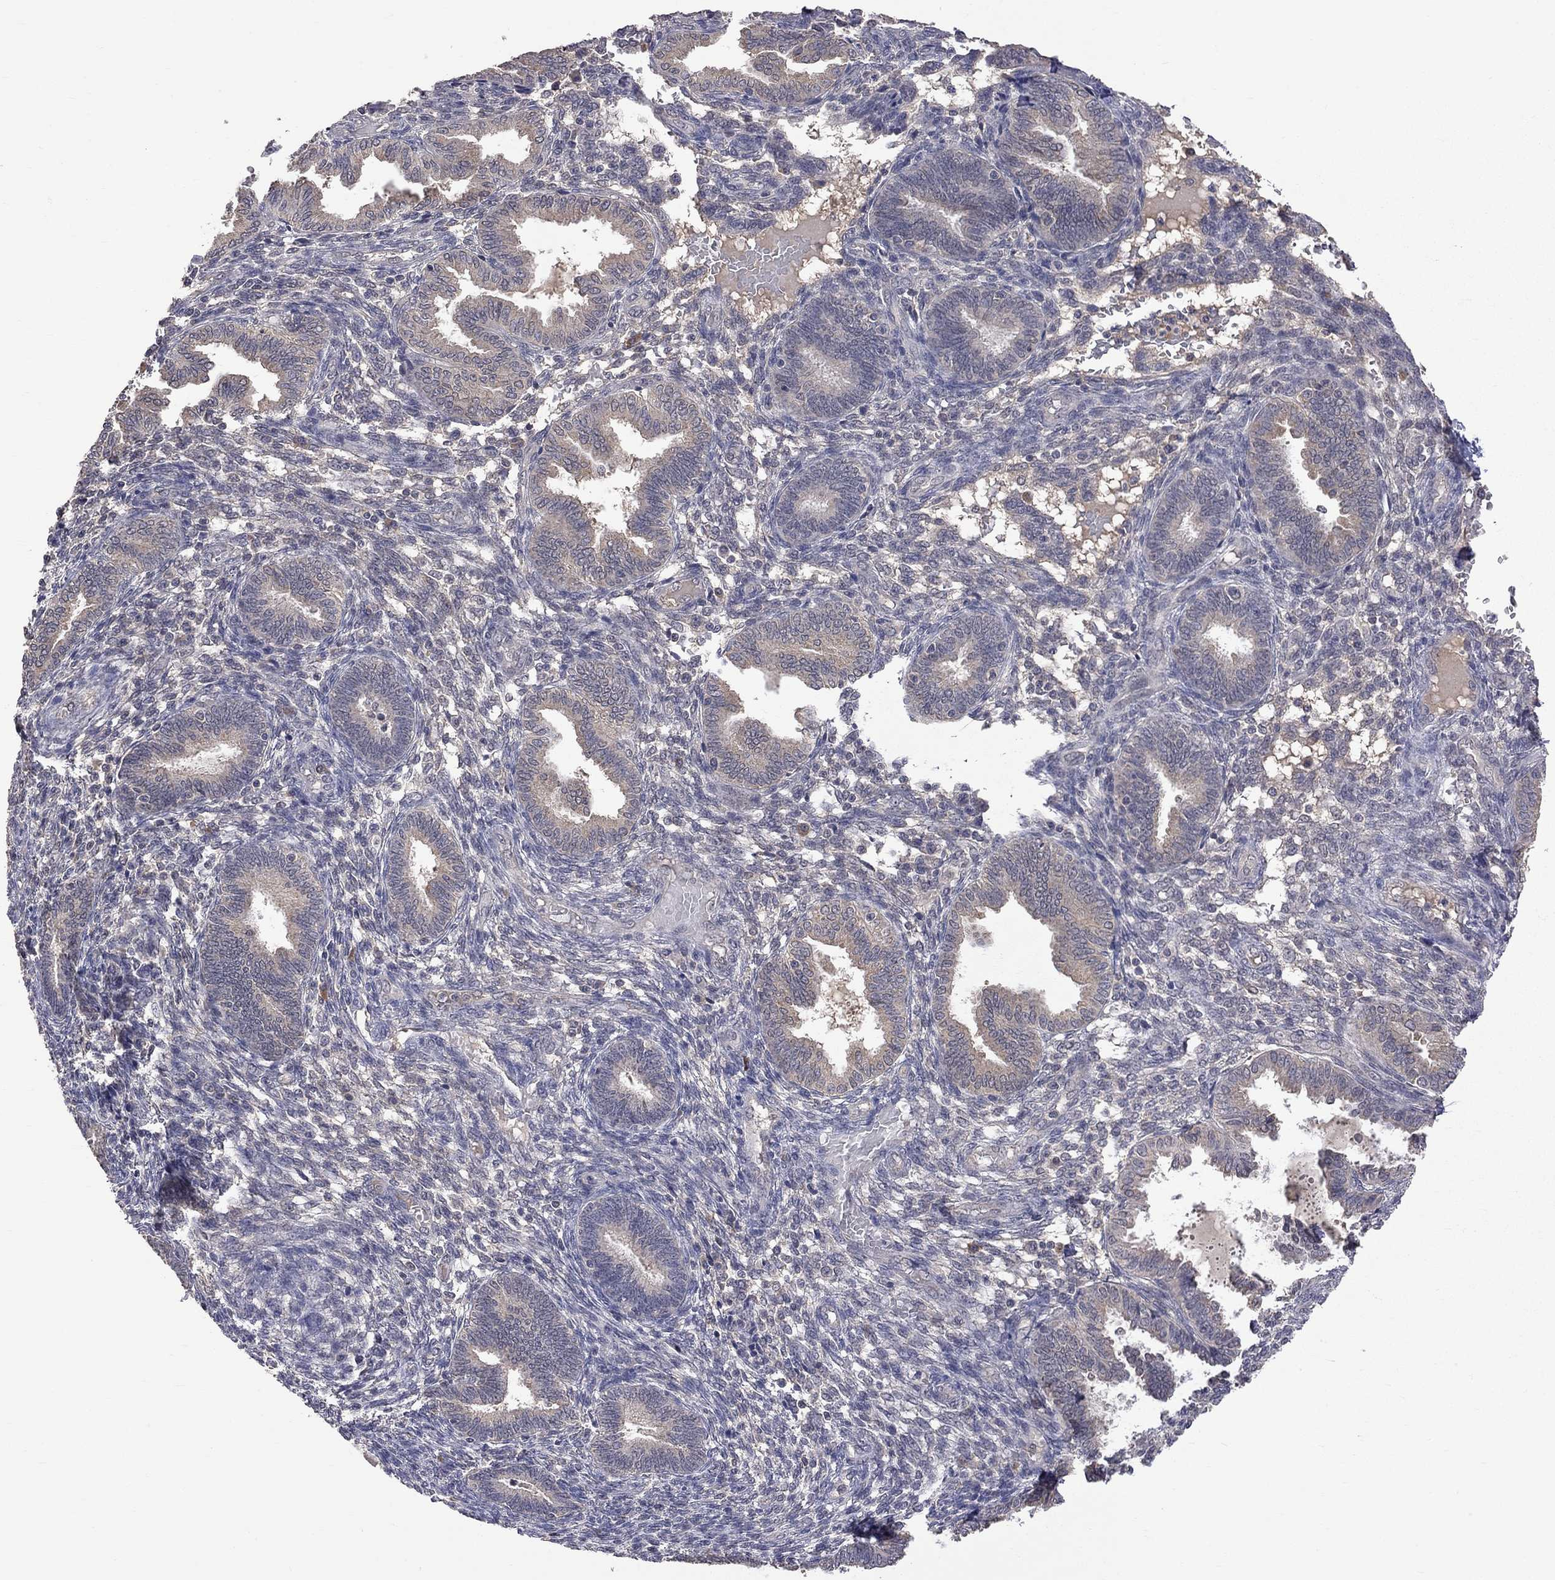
{"staining": {"intensity": "negative", "quantity": "none", "location": "none"}, "tissue": "endometrium", "cell_type": "Cells in endometrial stroma", "image_type": "normal", "snomed": [{"axis": "morphology", "description": "Normal tissue, NOS"}, {"axis": "topography", "description": "Endometrium"}], "caption": "An immunohistochemistry (IHC) histopathology image of unremarkable endometrium is shown. There is no staining in cells in endometrial stroma of endometrium.", "gene": "HTR6", "patient": {"sex": "female", "age": 42}}